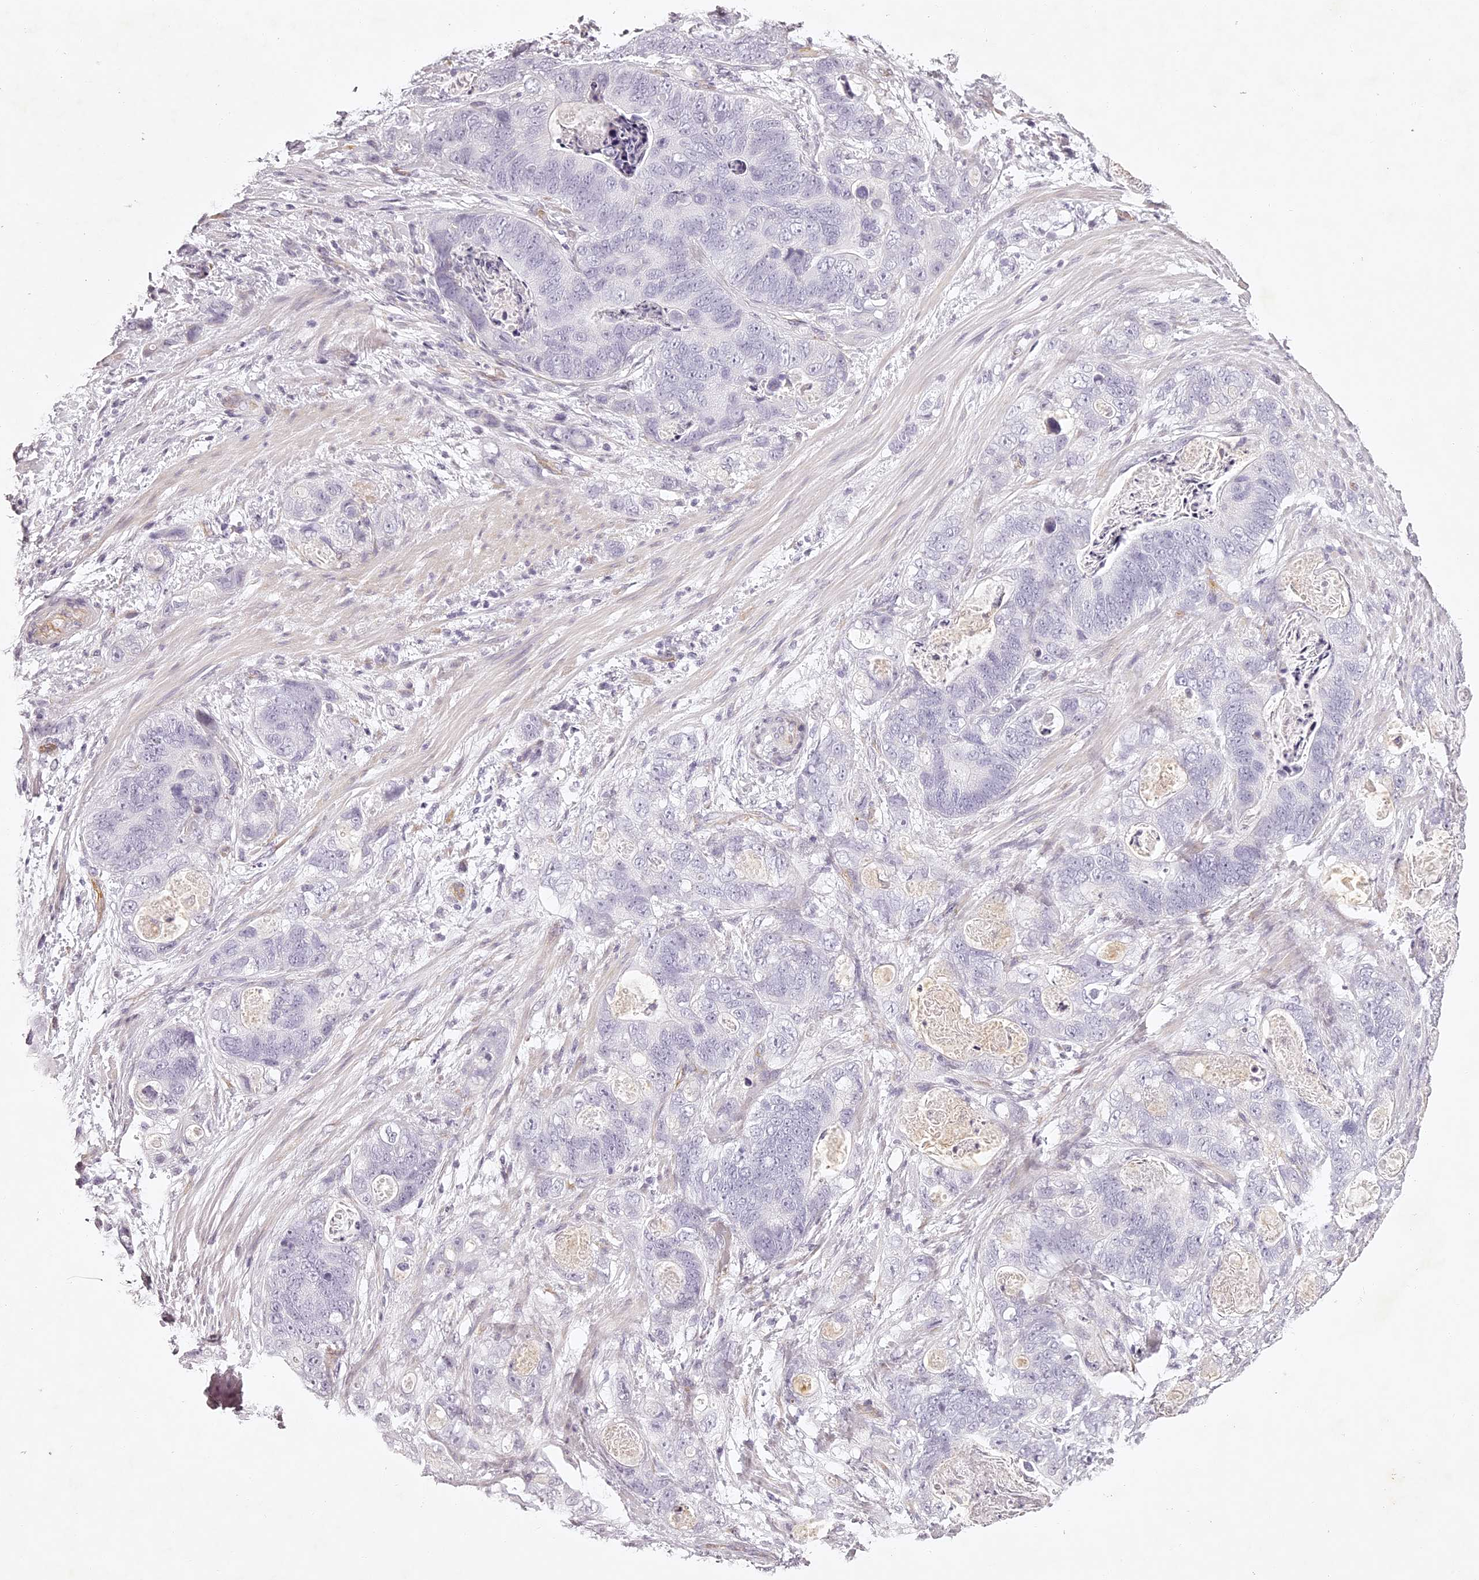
{"staining": {"intensity": "negative", "quantity": "none", "location": "none"}, "tissue": "stomach cancer", "cell_type": "Tumor cells", "image_type": "cancer", "snomed": [{"axis": "morphology", "description": "Normal tissue, NOS"}, {"axis": "morphology", "description": "Adenocarcinoma, NOS"}, {"axis": "topography", "description": "Stomach"}], "caption": "This is a micrograph of immunohistochemistry staining of stomach cancer (adenocarcinoma), which shows no positivity in tumor cells. The staining is performed using DAB brown chromogen with nuclei counter-stained in using hematoxylin.", "gene": "ELAPOR1", "patient": {"sex": "female", "age": 89}}